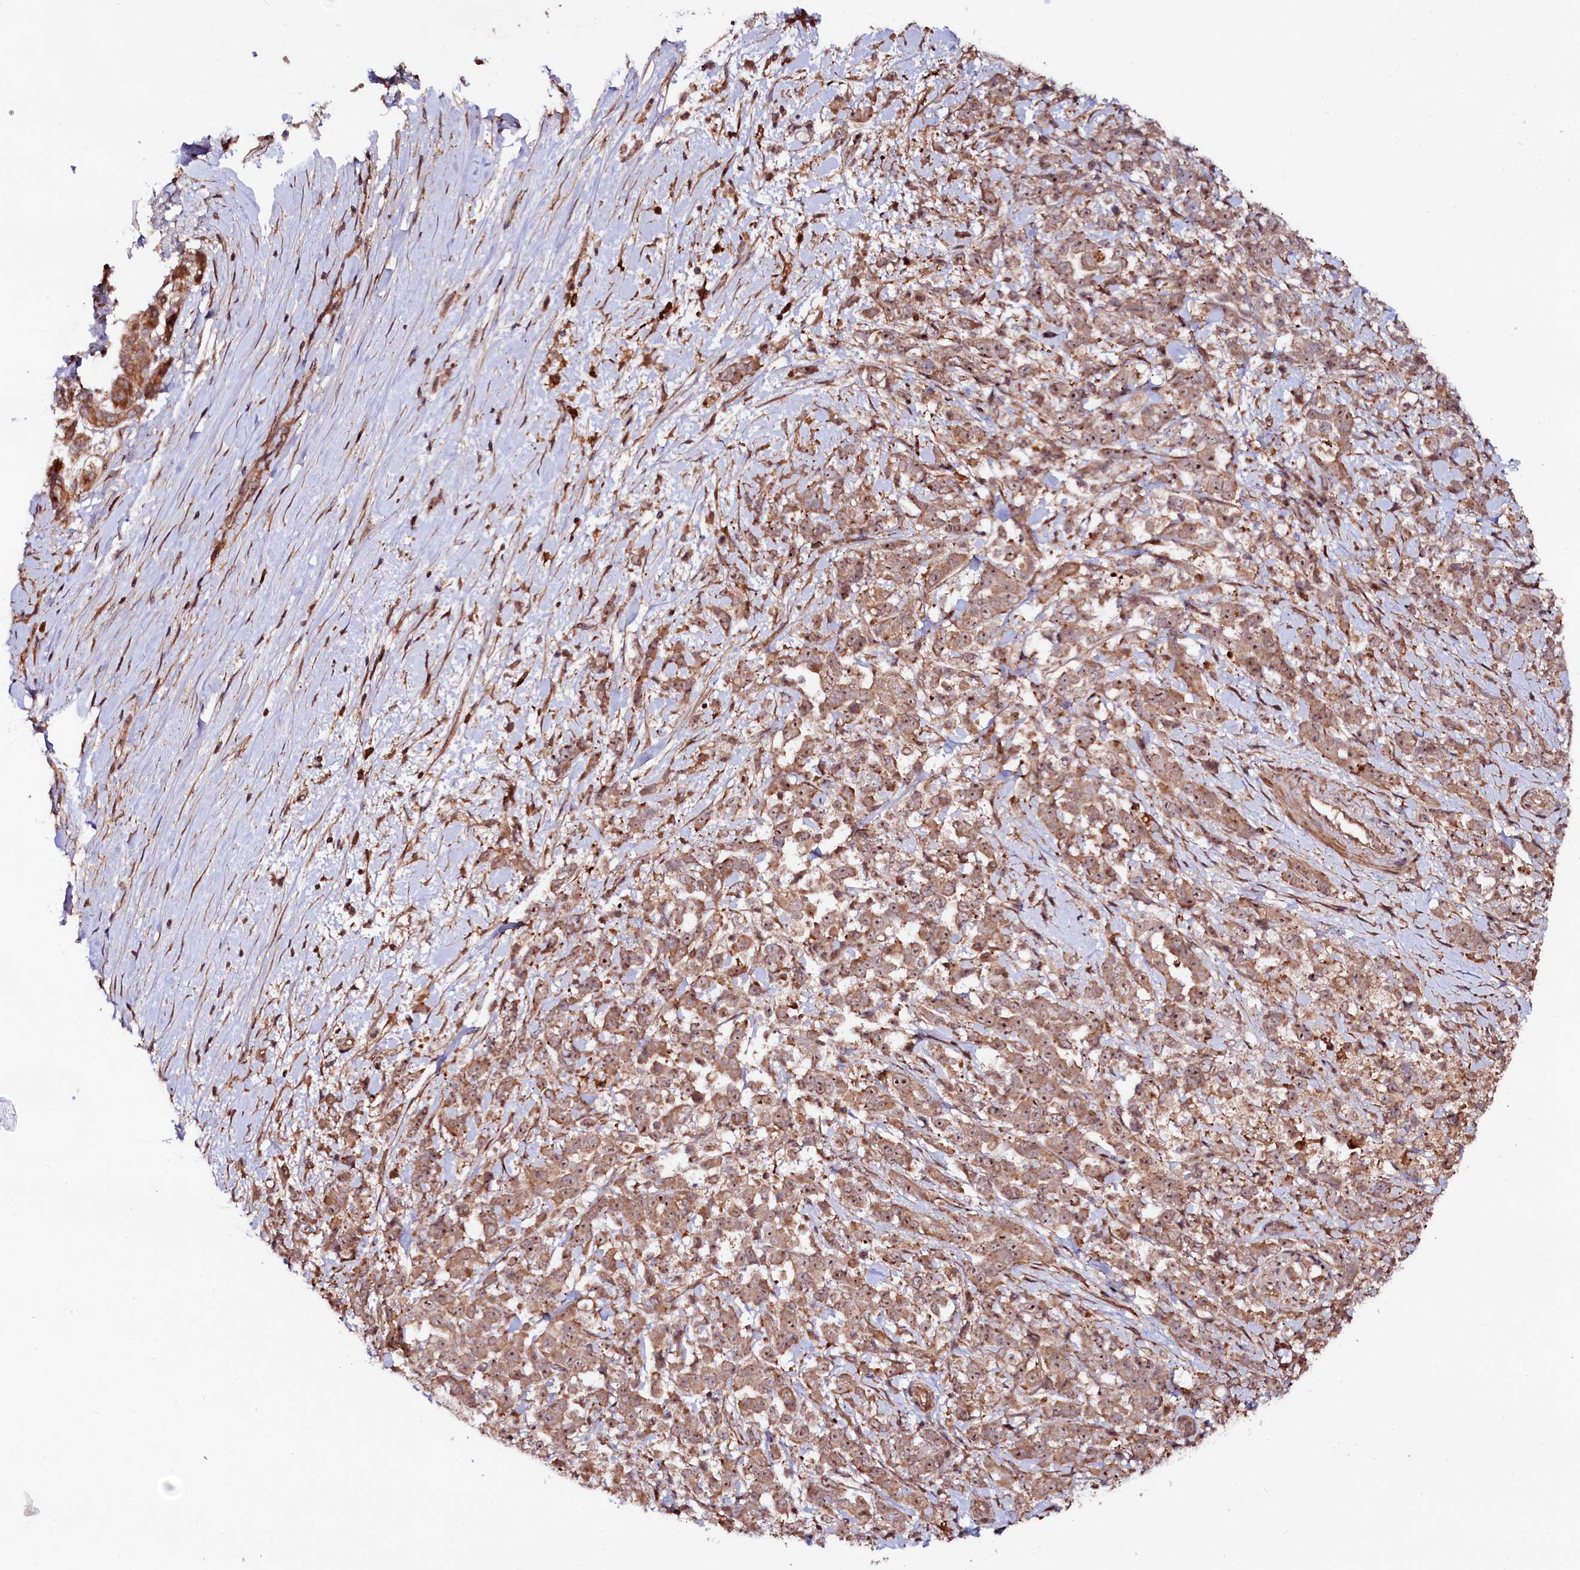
{"staining": {"intensity": "moderate", "quantity": ">75%", "location": "cytoplasmic/membranous,nuclear"}, "tissue": "pancreatic cancer", "cell_type": "Tumor cells", "image_type": "cancer", "snomed": [{"axis": "morphology", "description": "Normal tissue, NOS"}, {"axis": "morphology", "description": "Adenocarcinoma, NOS"}, {"axis": "topography", "description": "Pancreas"}], "caption": "Protein expression by immunohistochemistry reveals moderate cytoplasmic/membranous and nuclear staining in about >75% of tumor cells in adenocarcinoma (pancreatic).", "gene": "NEDD1", "patient": {"sex": "female", "age": 64}}